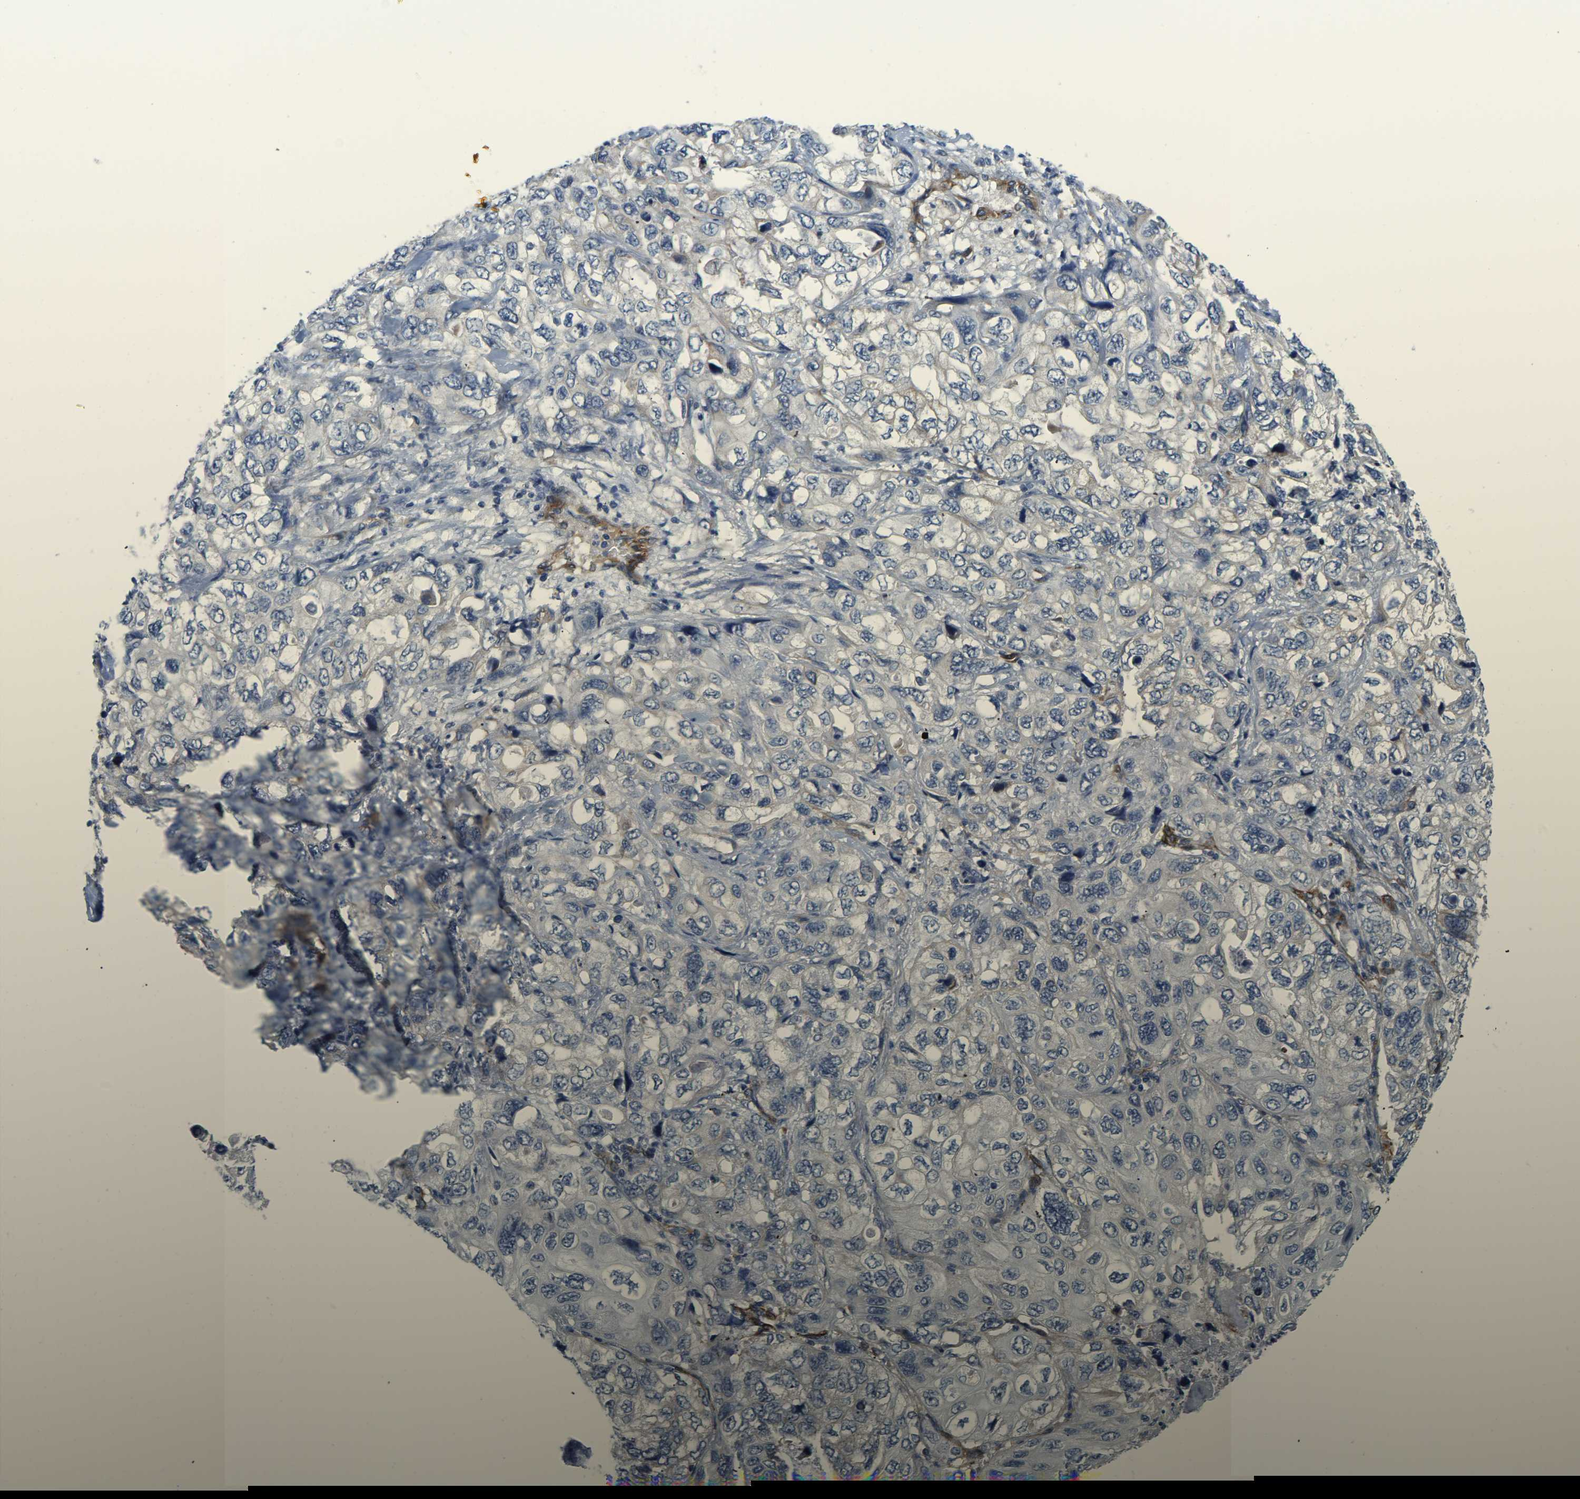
{"staining": {"intensity": "negative", "quantity": "none", "location": "none"}, "tissue": "lung cancer", "cell_type": "Tumor cells", "image_type": "cancer", "snomed": [{"axis": "morphology", "description": "Squamous cell carcinoma, NOS"}, {"axis": "topography", "description": "Lung"}], "caption": "Lung cancer was stained to show a protein in brown. There is no significant positivity in tumor cells.", "gene": "LIAS", "patient": {"sex": "female", "age": 73}}